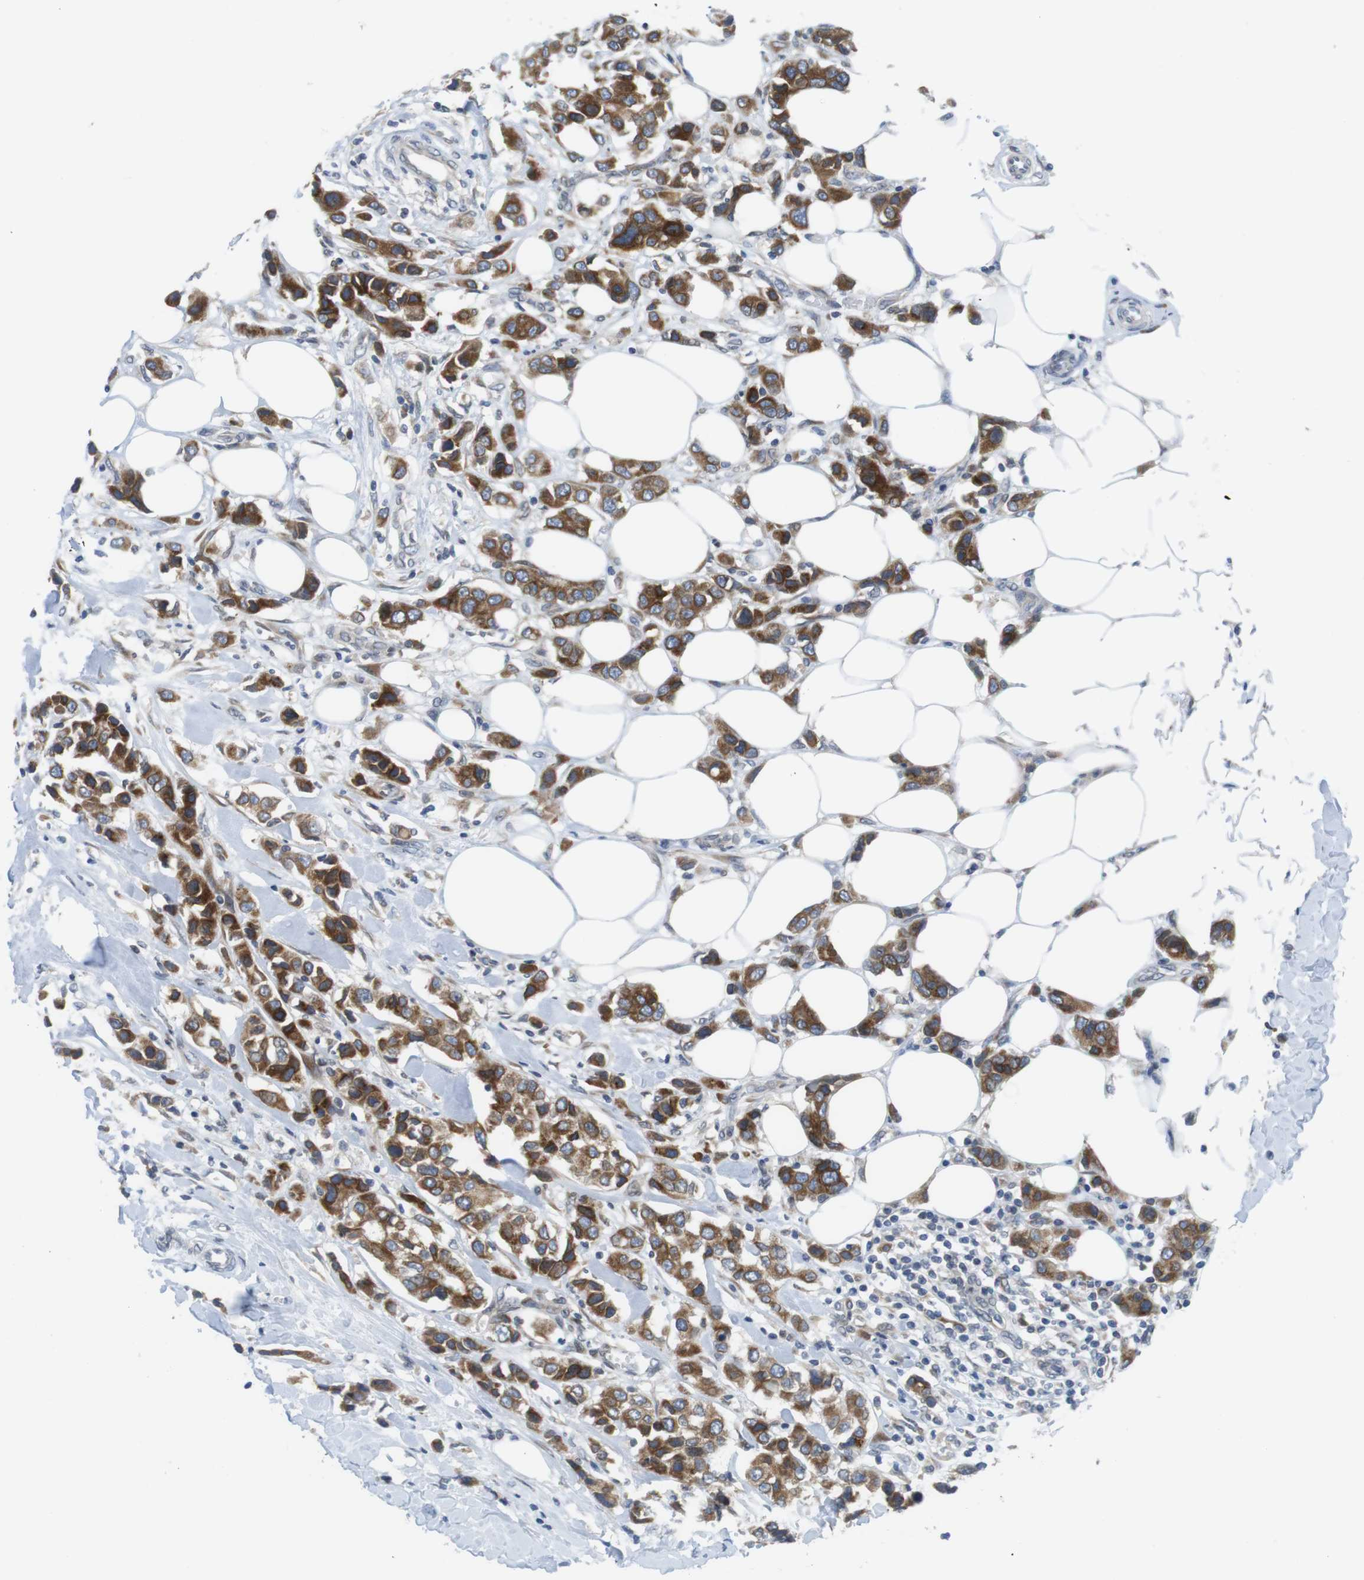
{"staining": {"intensity": "strong", "quantity": ">75%", "location": "cytoplasmic/membranous"}, "tissue": "breast cancer", "cell_type": "Tumor cells", "image_type": "cancer", "snomed": [{"axis": "morphology", "description": "Normal tissue, NOS"}, {"axis": "morphology", "description": "Duct carcinoma"}, {"axis": "topography", "description": "Breast"}], "caption": "Human breast intraductal carcinoma stained with a brown dye shows strong cytoplasmic/membranous positive positivity in approximately >75% of tumor cells.", "gene": "ERGIC3", "patient": {"sex": "female", "age": 50}}